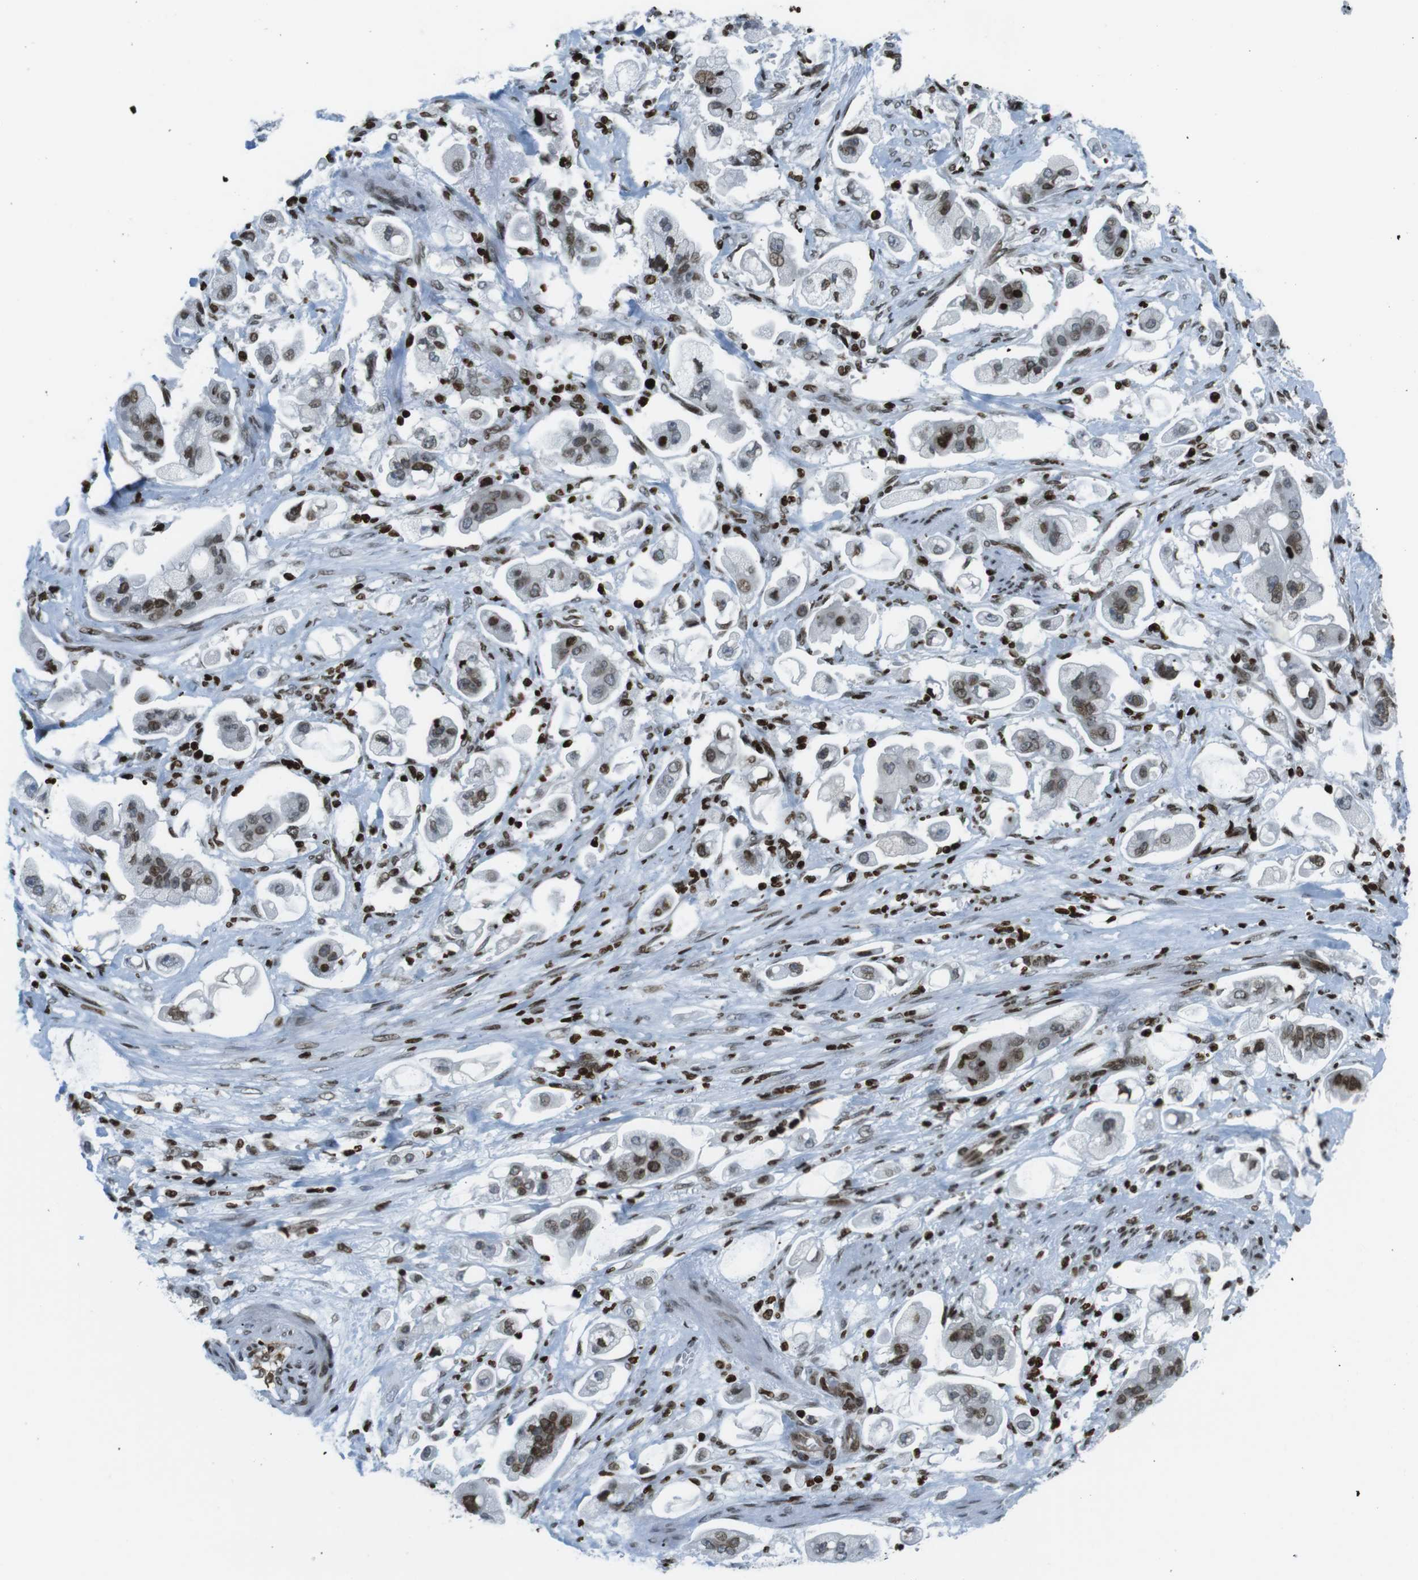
{"staining": {"intensity": "moderate", "quantity": ">75%", "location": "nuclear"}, "tissue": "stomach cancer", "cell_type": "Tumor cells", "image_type": "cancer", "snomed": [{"axis": "morphology", "description": "Adenocarcinoma, NOS"}, {"axis": "topography", "description": "Stomach"}], "caption": "A micrograph of stomach adenocarcinoma stained for a protein exhibits moderate nuclear brown staining in tumor cells.", "gene": "H2AC8", "patient": {"sex": "male", "age": 62}}